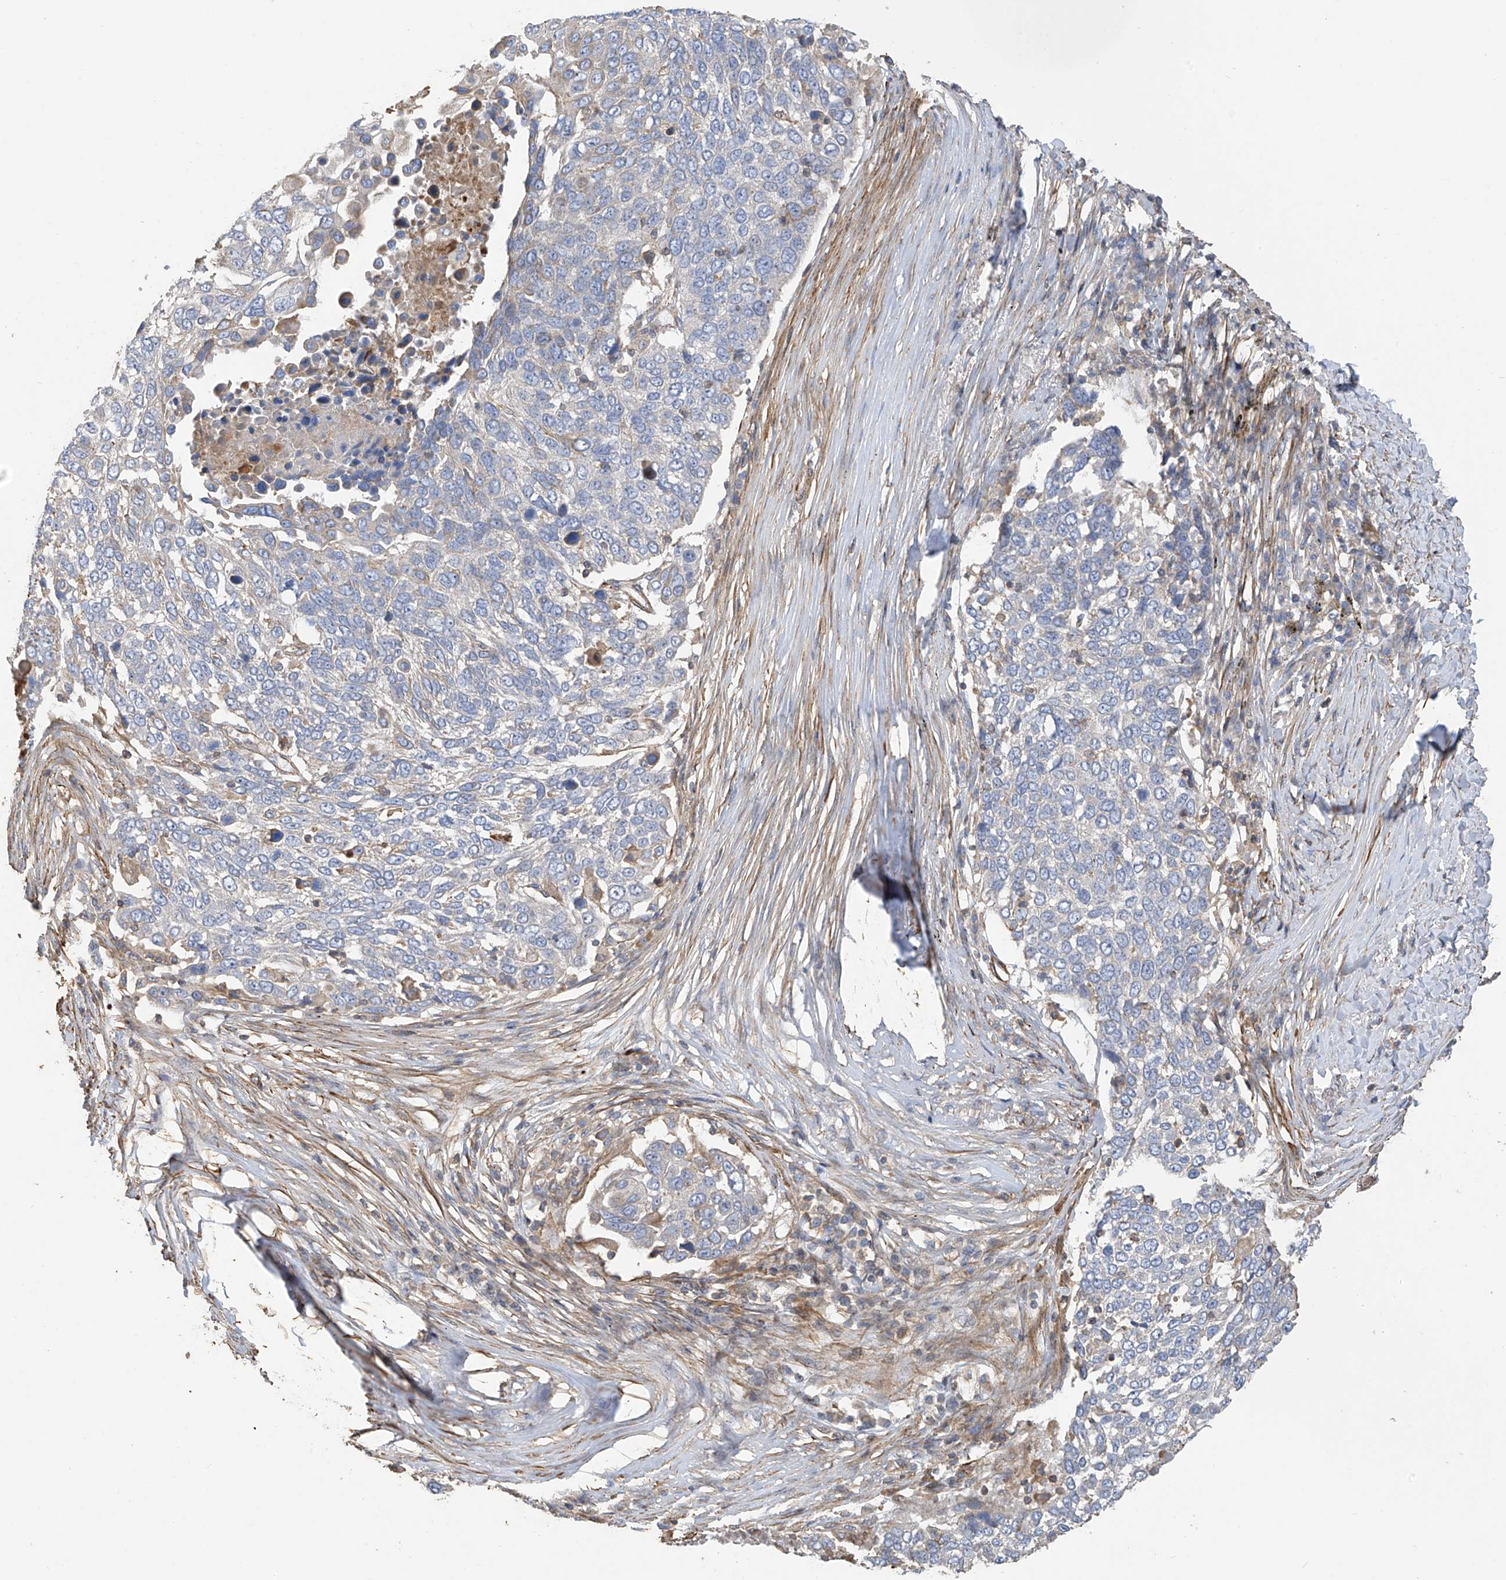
{"staining": {"intensity": "negative", "quantity": "none", "location": "none"}, "tissue": "lung cancer", "cell_type": "Tumor cells", "image_type": "cancer", "snomed": [{"axis": "morphology", "description": "Squamous cell carcinoma, NOS"}, {"axis": "topography", "description": "Lung"}], "caption": "Tumor cells show no significant staining in squamous cell carcinoma (lung).", "gene": "SLC43A3", "patient": {"sex": "male", "age": 66}}